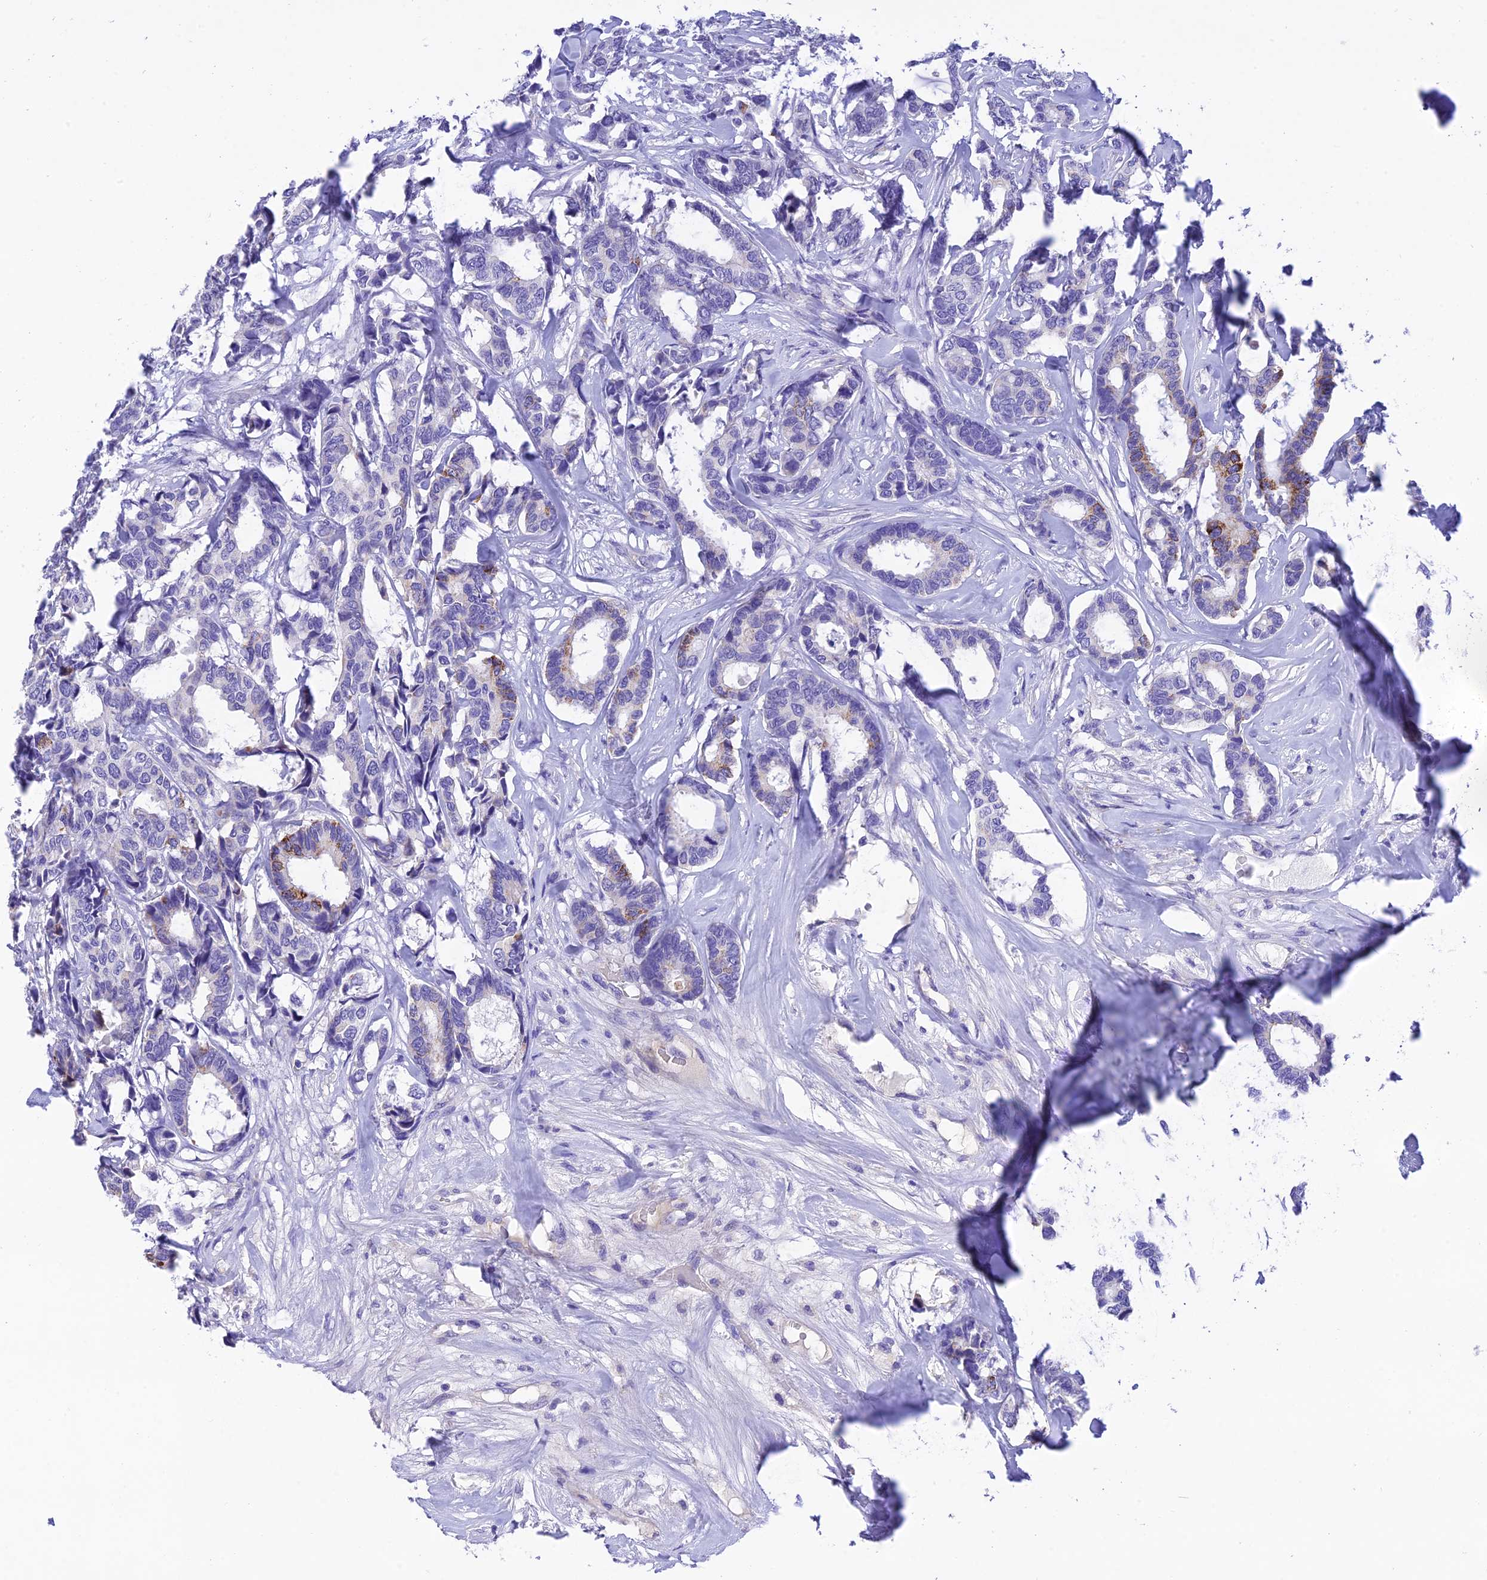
{"staining": {"intensity": "moderate", "quantity": "<25%", "location": "cytoplasmic/membranous"}, "tissue": "breast cancer", "cell_type": "Tumor cells", "image_type": "cancer", "snomed": [{"axis": "morphology", "description": "Duct carcinoma"}, {"axis": "topography", "description": "Breast"}], "caption": "A brown stain highlights moderate cytoplasmic/membranous positivity of a protein in human breast cancer (invasive ductal carcinoma) tumor cells.", "gene": "MS4A5", "patient": {"sex": "female", "age": 87}}